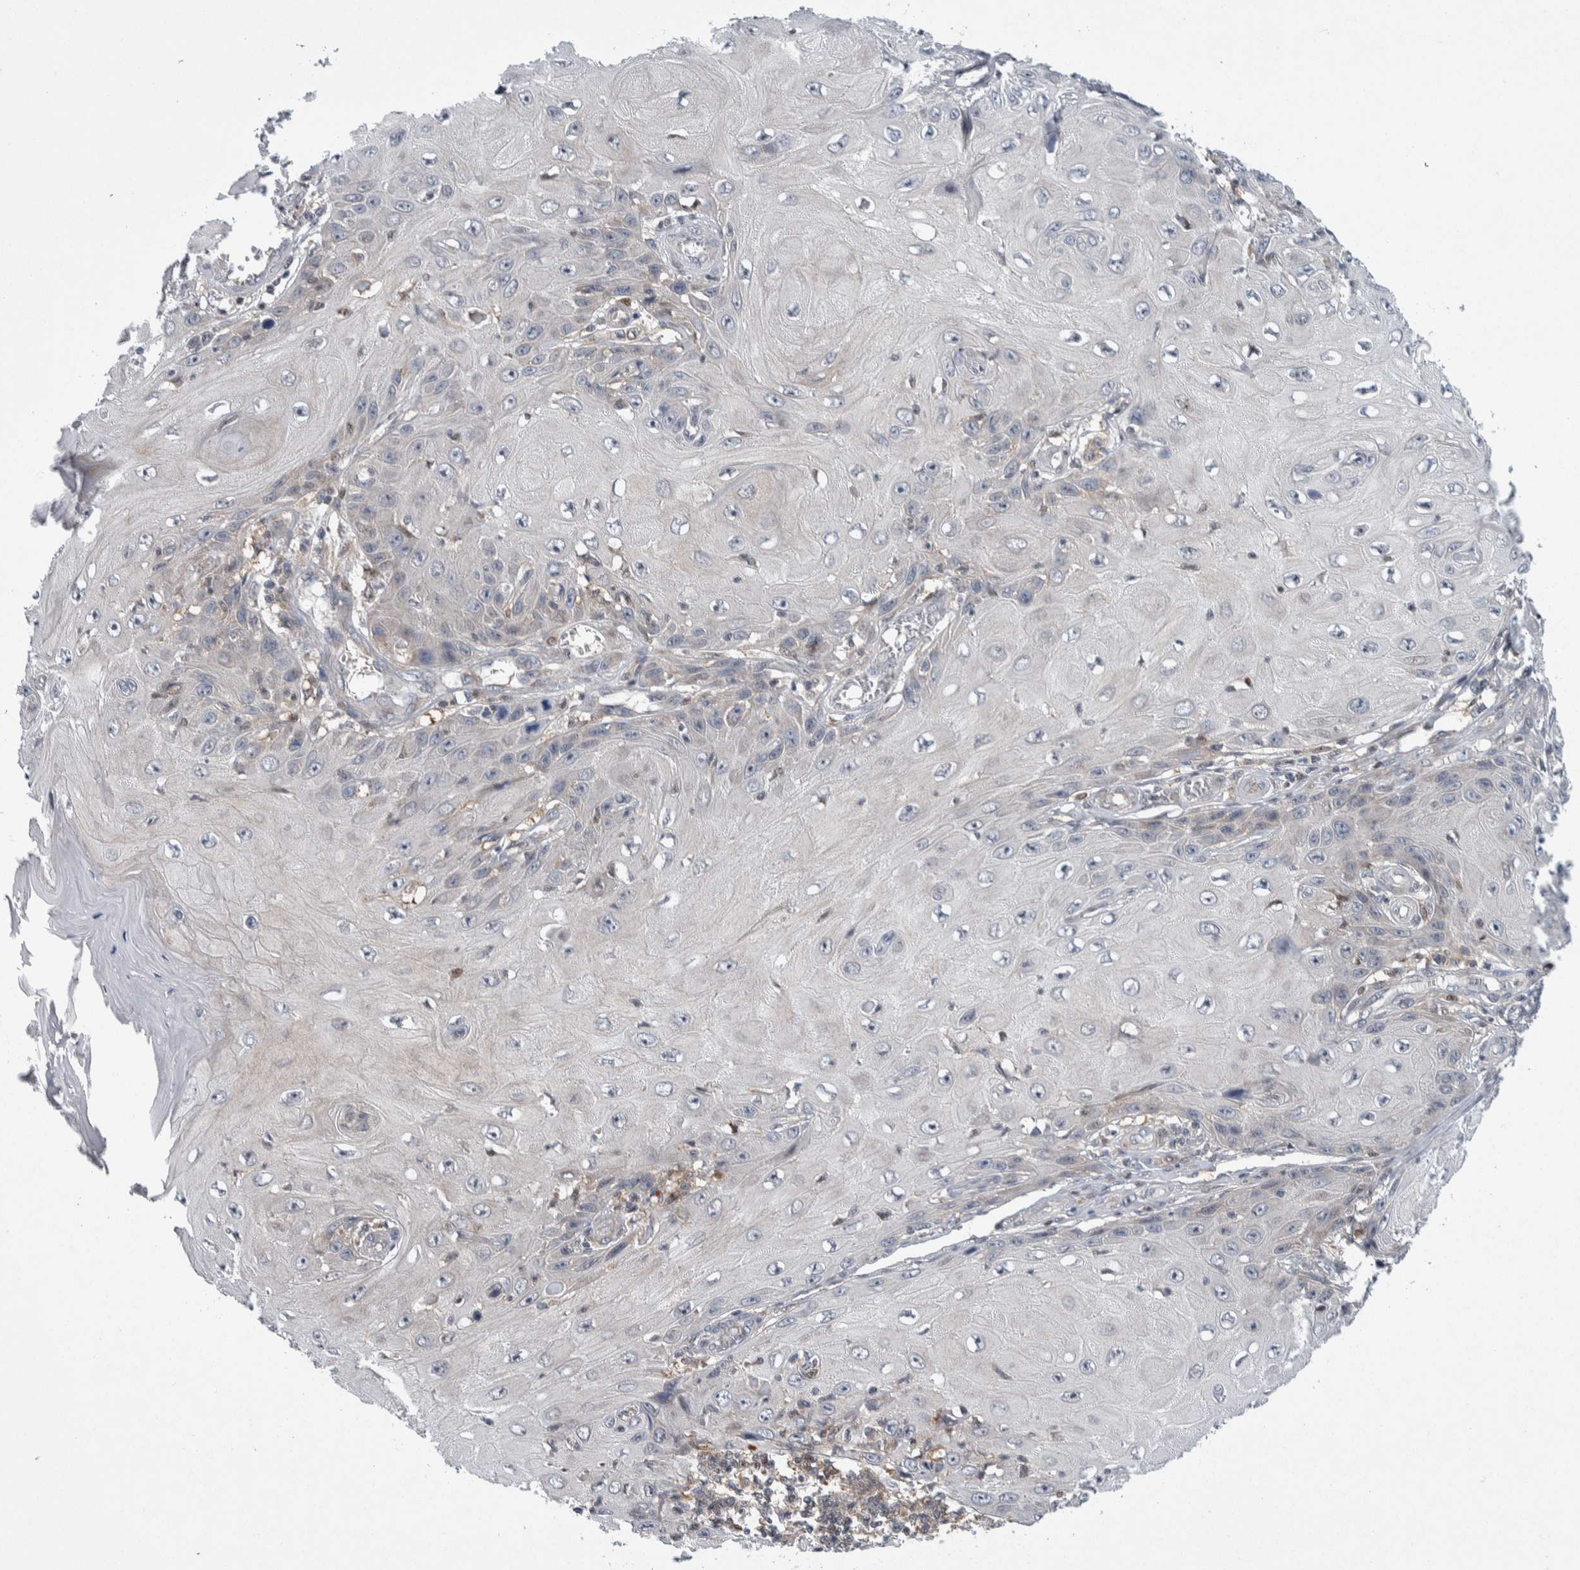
{"staining": {"intensity": "negative", "quantity": "none", "location": "none"}, "tissue": "skin cancer", "cell_type": "Tumor cells", "image_type": "cancer", "snomed": [{"axis": "morphology", "description": "Squamous cell carcinoma, NOS"}, {"axis": "topography", "description": "Skin"}], "caption": "IHC image of squamous cell carcinoma (skin) stained for a protein (brown), which demonstrates no expression in tumor cells.", "gene": "PTPA", "patient": {"sex": "female", "age": 73}}